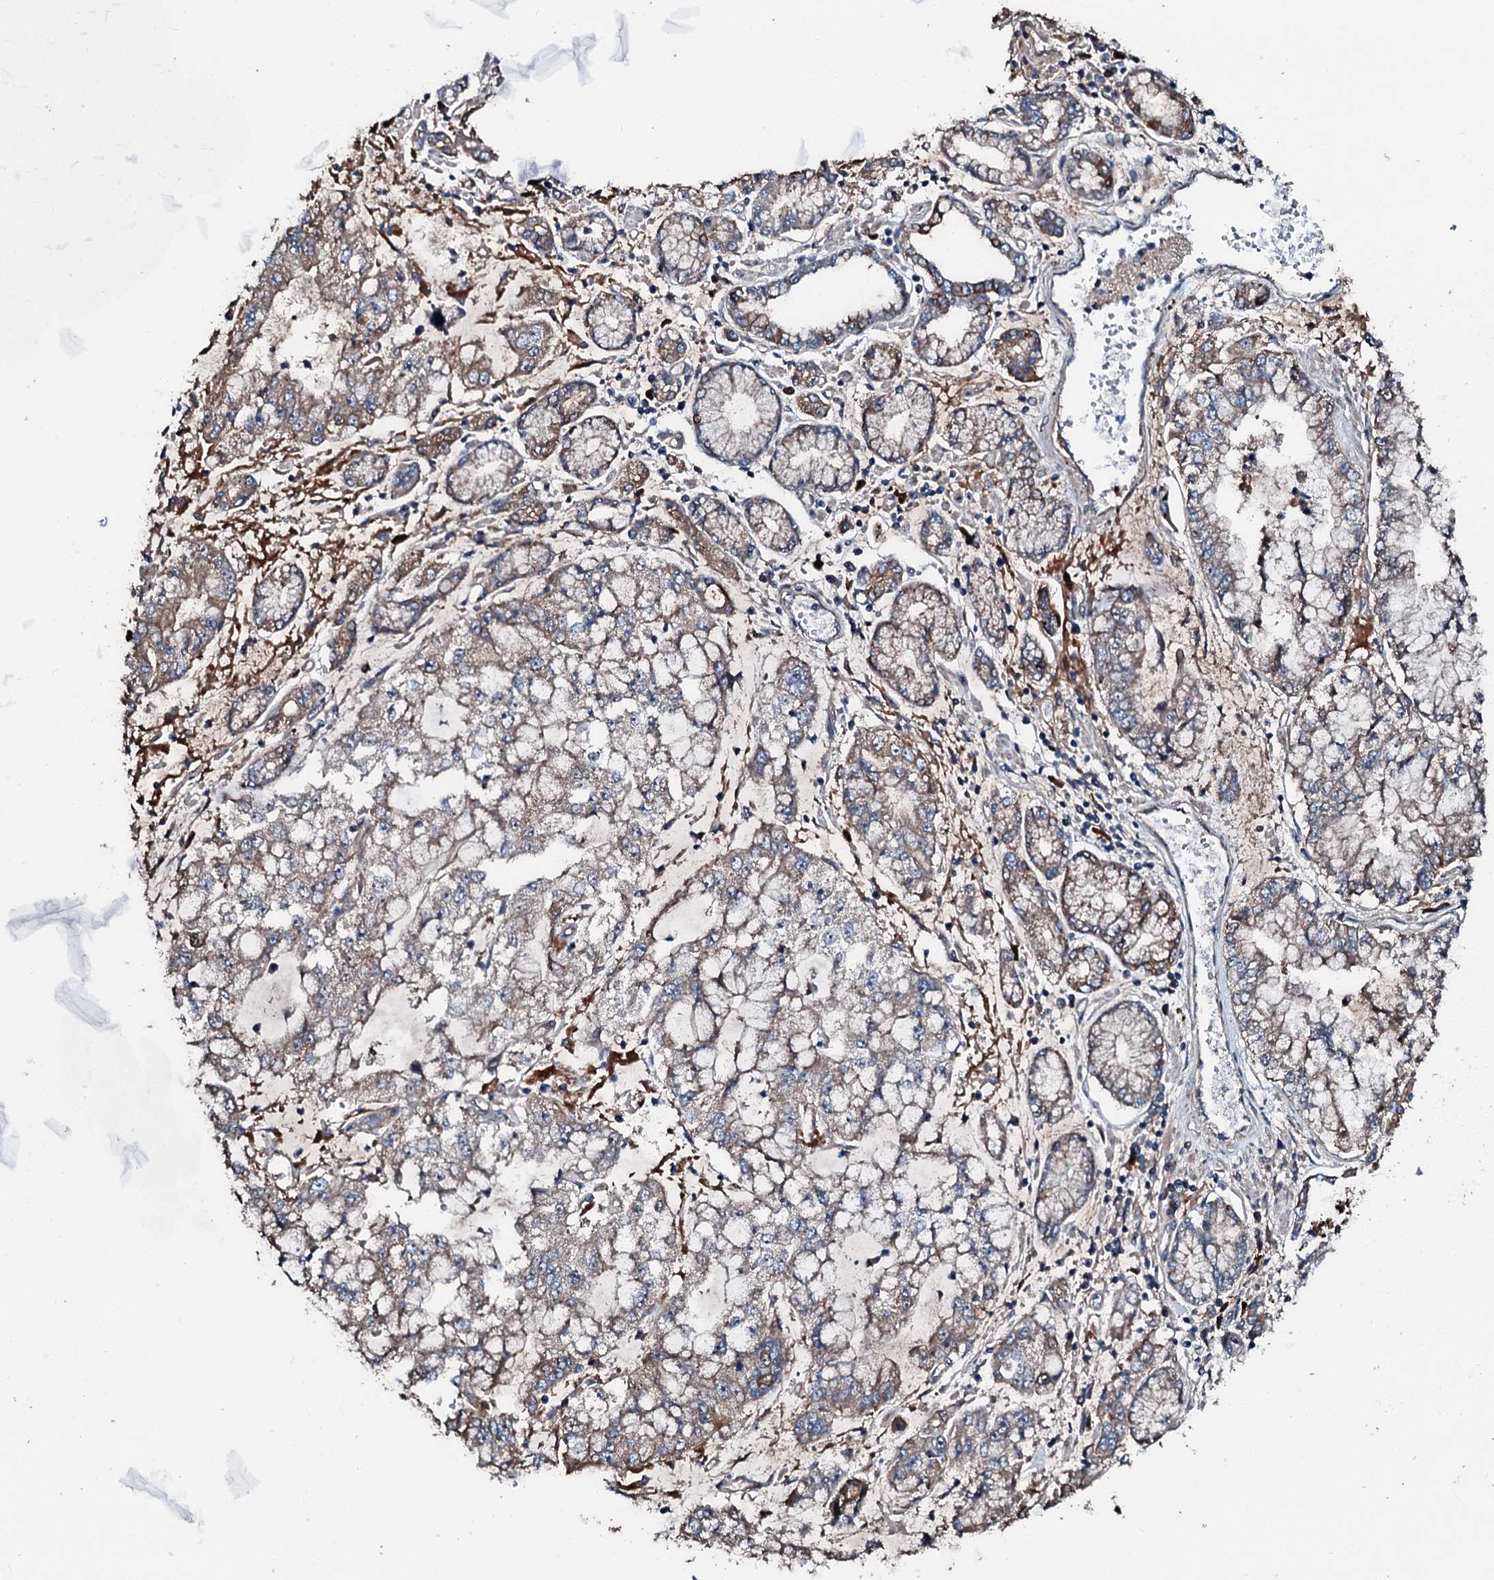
{"staining": {"intensity": "moderate", "quantity": "25%-75%", "location": "cytoplasmic/membranous"}, "tissue": "stomach cancer", "cell_type": "Tumor cells", "image_type": "cancer", "snomed": [{"axis": "morphology", "description": "Adenocarcinoma, NOS"}, {"axis": "topography", "description": "Stomach"}], "caption": "A brown stain labels moderate cytoplasmic/membranous positivity of a protein in human stomach adenocarcinoma tumor cells.", "gene": "AARS1", "patient": {"sex": "male", "age": 76}}